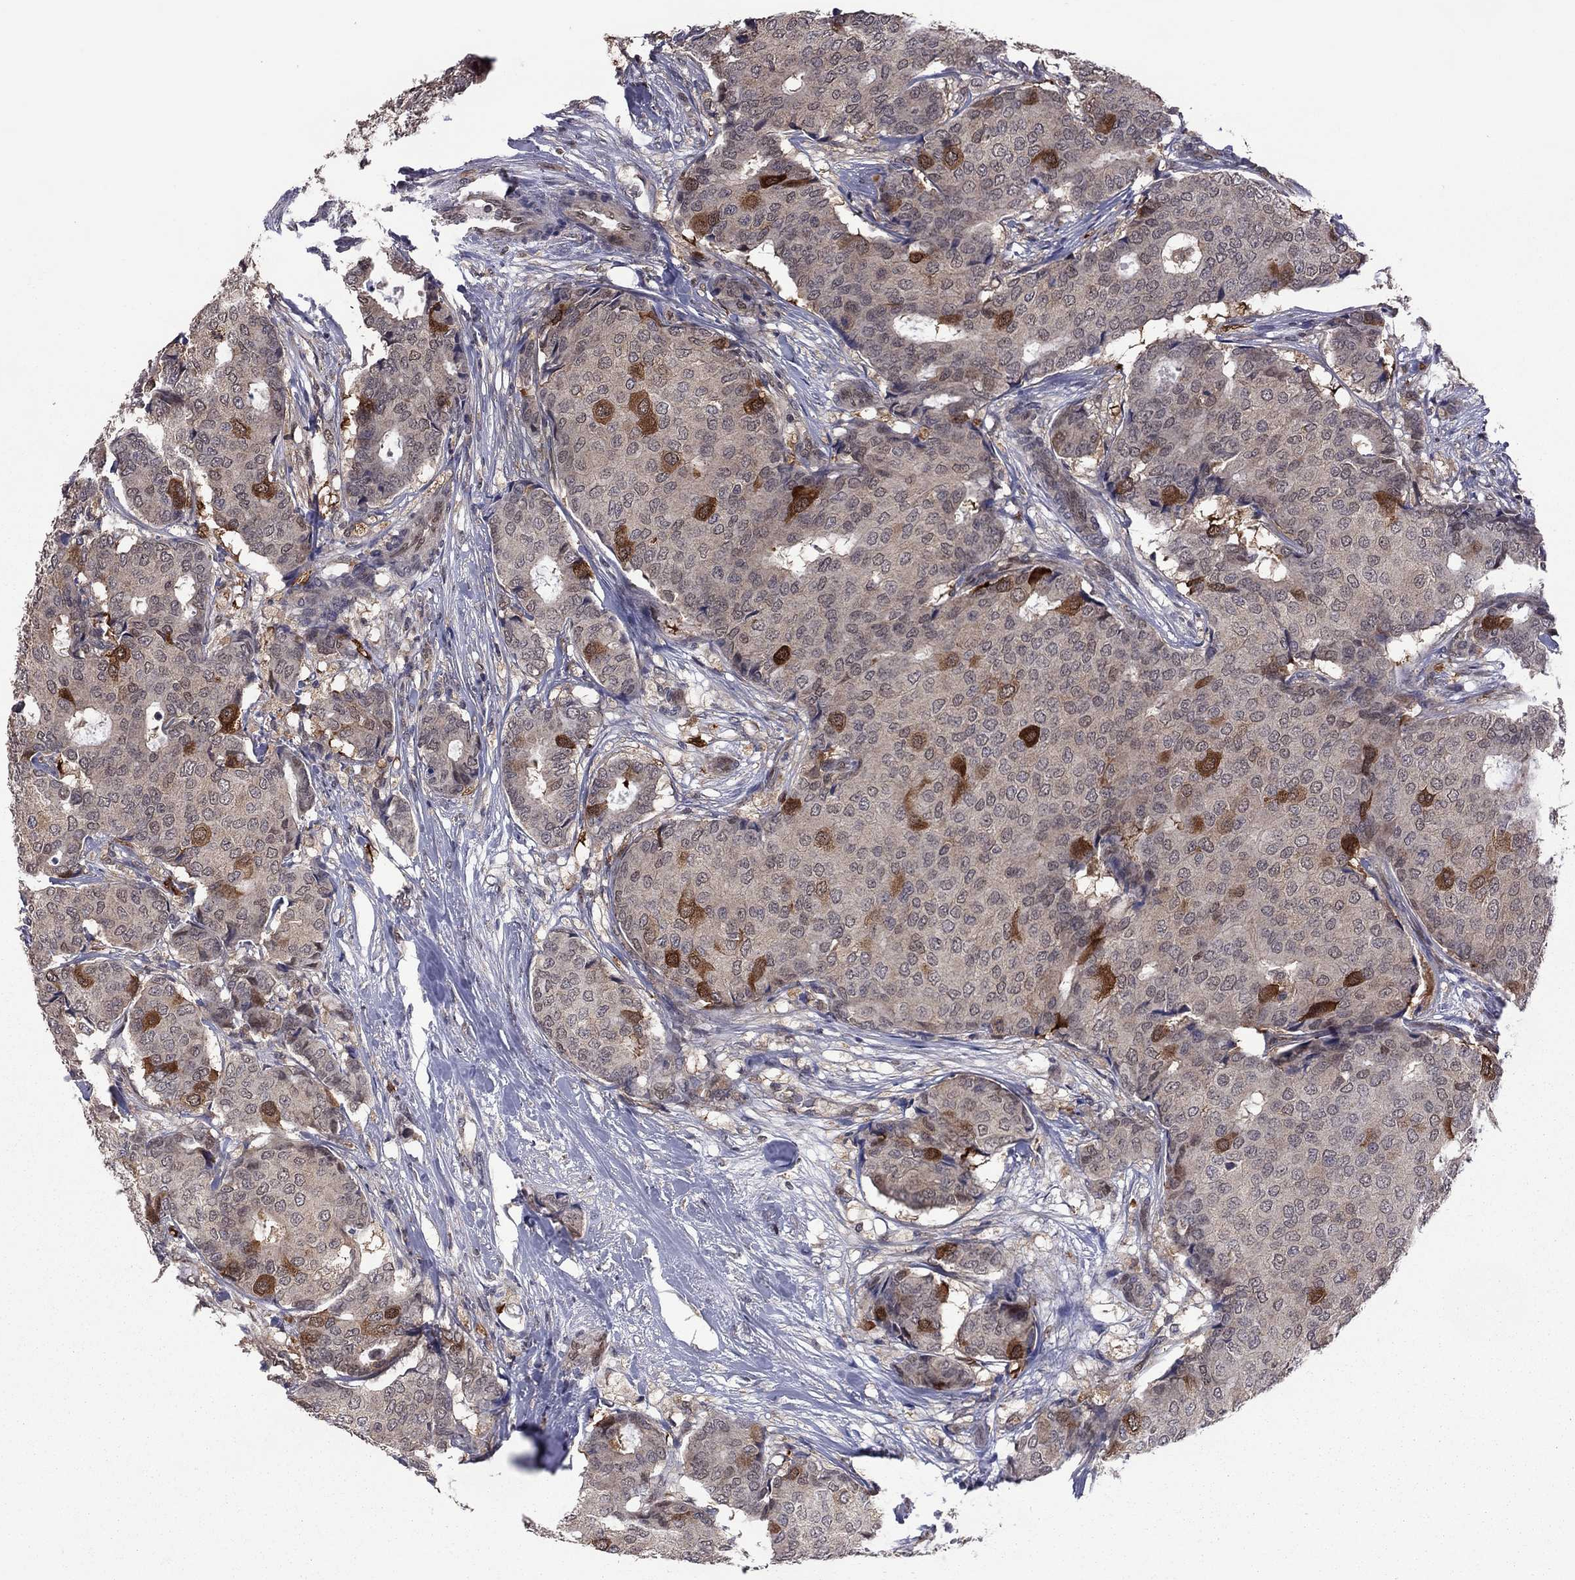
{"staining": {"intensity": "strong", "quantity": "<25%", "location": "cytoplasmic/membranous"}, "tissue": "breast cancer", "cell_type": "Tumor cells", "image_type": "cancer", "snomed": [{"axis": "morphology", "description": "Duct carcinoma"}, {"axis": "topography", "description": "Breast"}], "caption": "Infiltrating ductal carcinoma (breast) stained with a brown dye exhibits strong cytoplasmic/membranous positive staining in approximately <25% of tumor cells.", "gene": "GPAA1", "patient": {"sex": "female", "age": 75}}